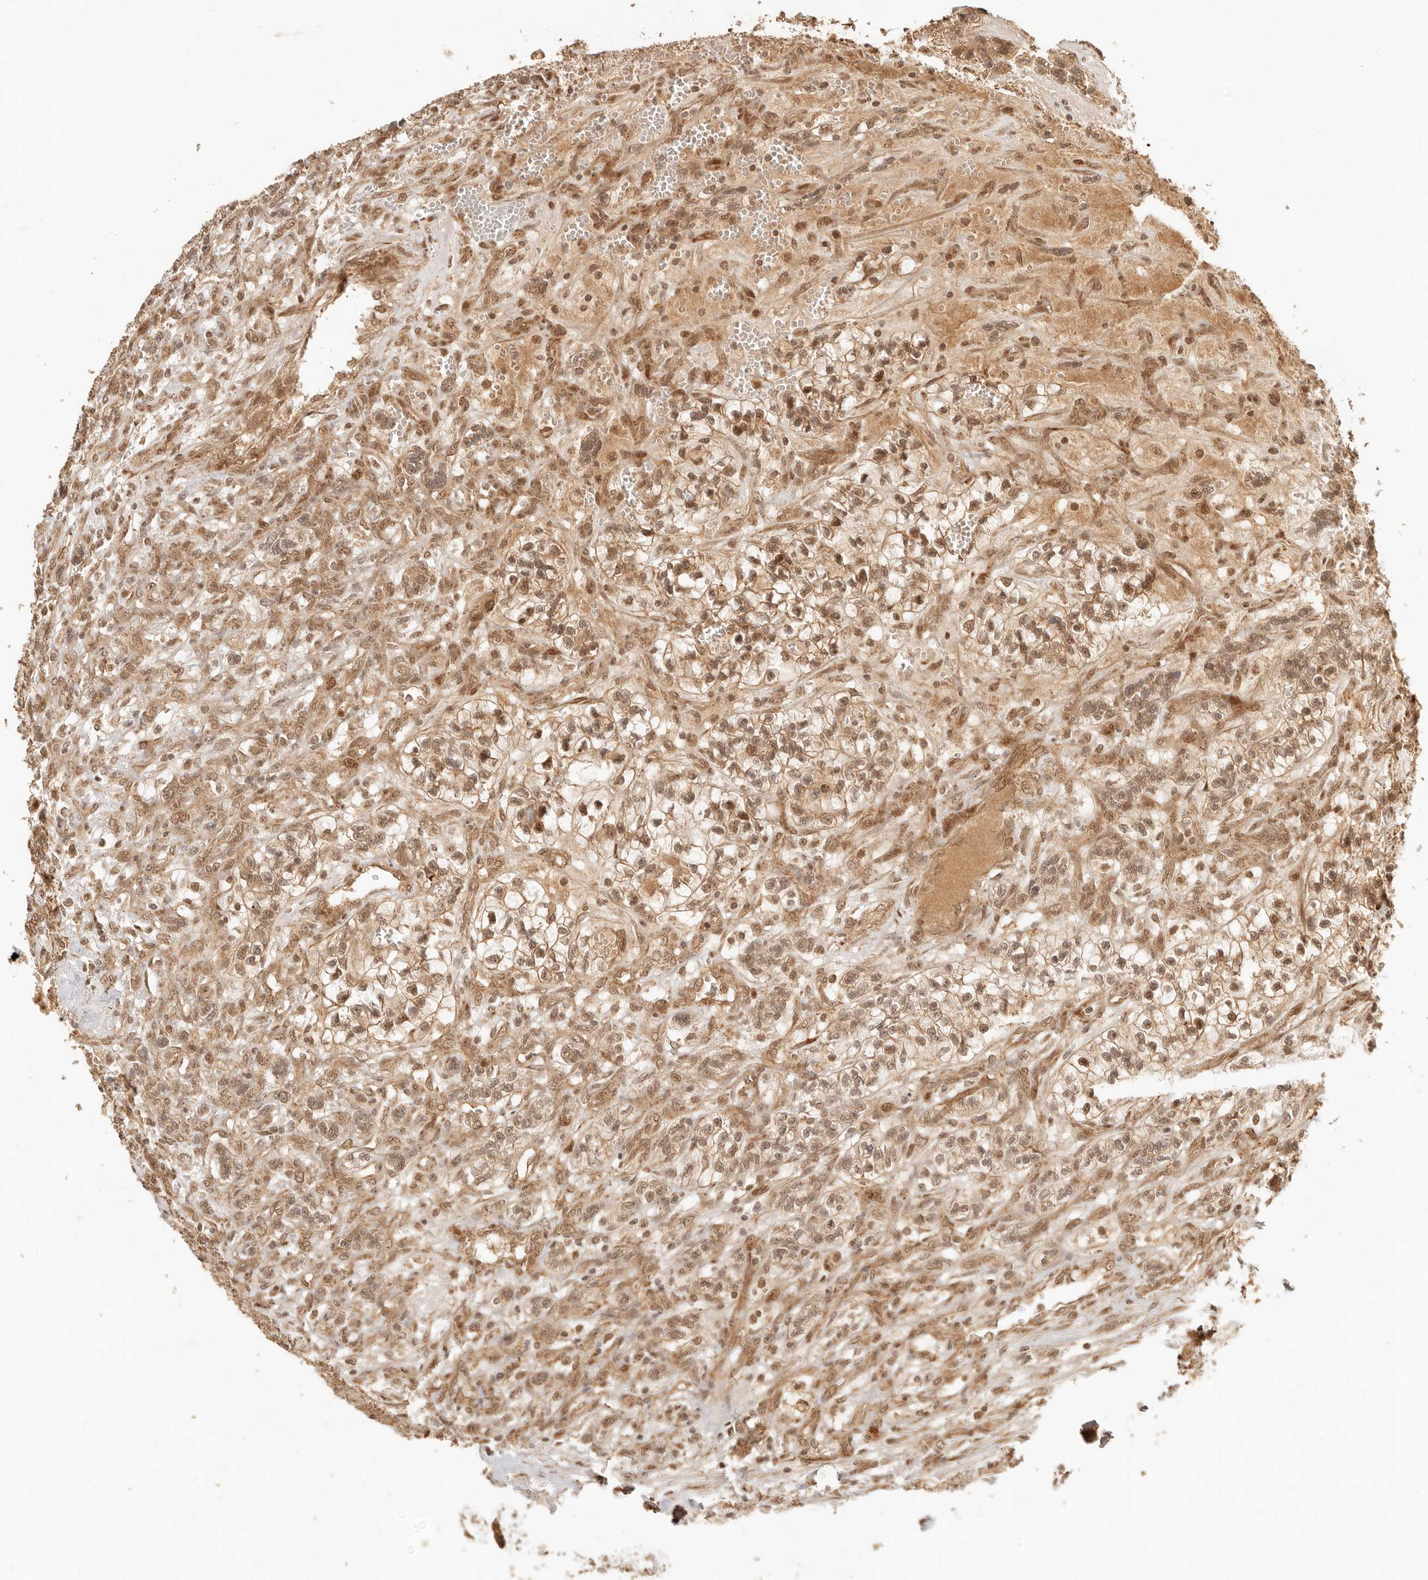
{"staining": {"intensity": "moderate", "quantity": ">75%", "location": "cytoplasmic/membranous,nuclear"}, "tissue": "renal cancer", "cell_type": "Tumor cells", "image_type": "cancer", "snomed": [{"axis": "morphology", "description": "Adenocarcinoma, NOS"}, {"axis": "topography", "description": "Kidney"}], "caption": "Moderate cytoplasmic/membranous and nuclear expression for a protein is identified in about >75% of tumor cells of renal cancer (adenocarcinoma) using immunohistochemistry (IHC).", "gene": "BAALC", "patient": {"sex": "female", "age": 57}}